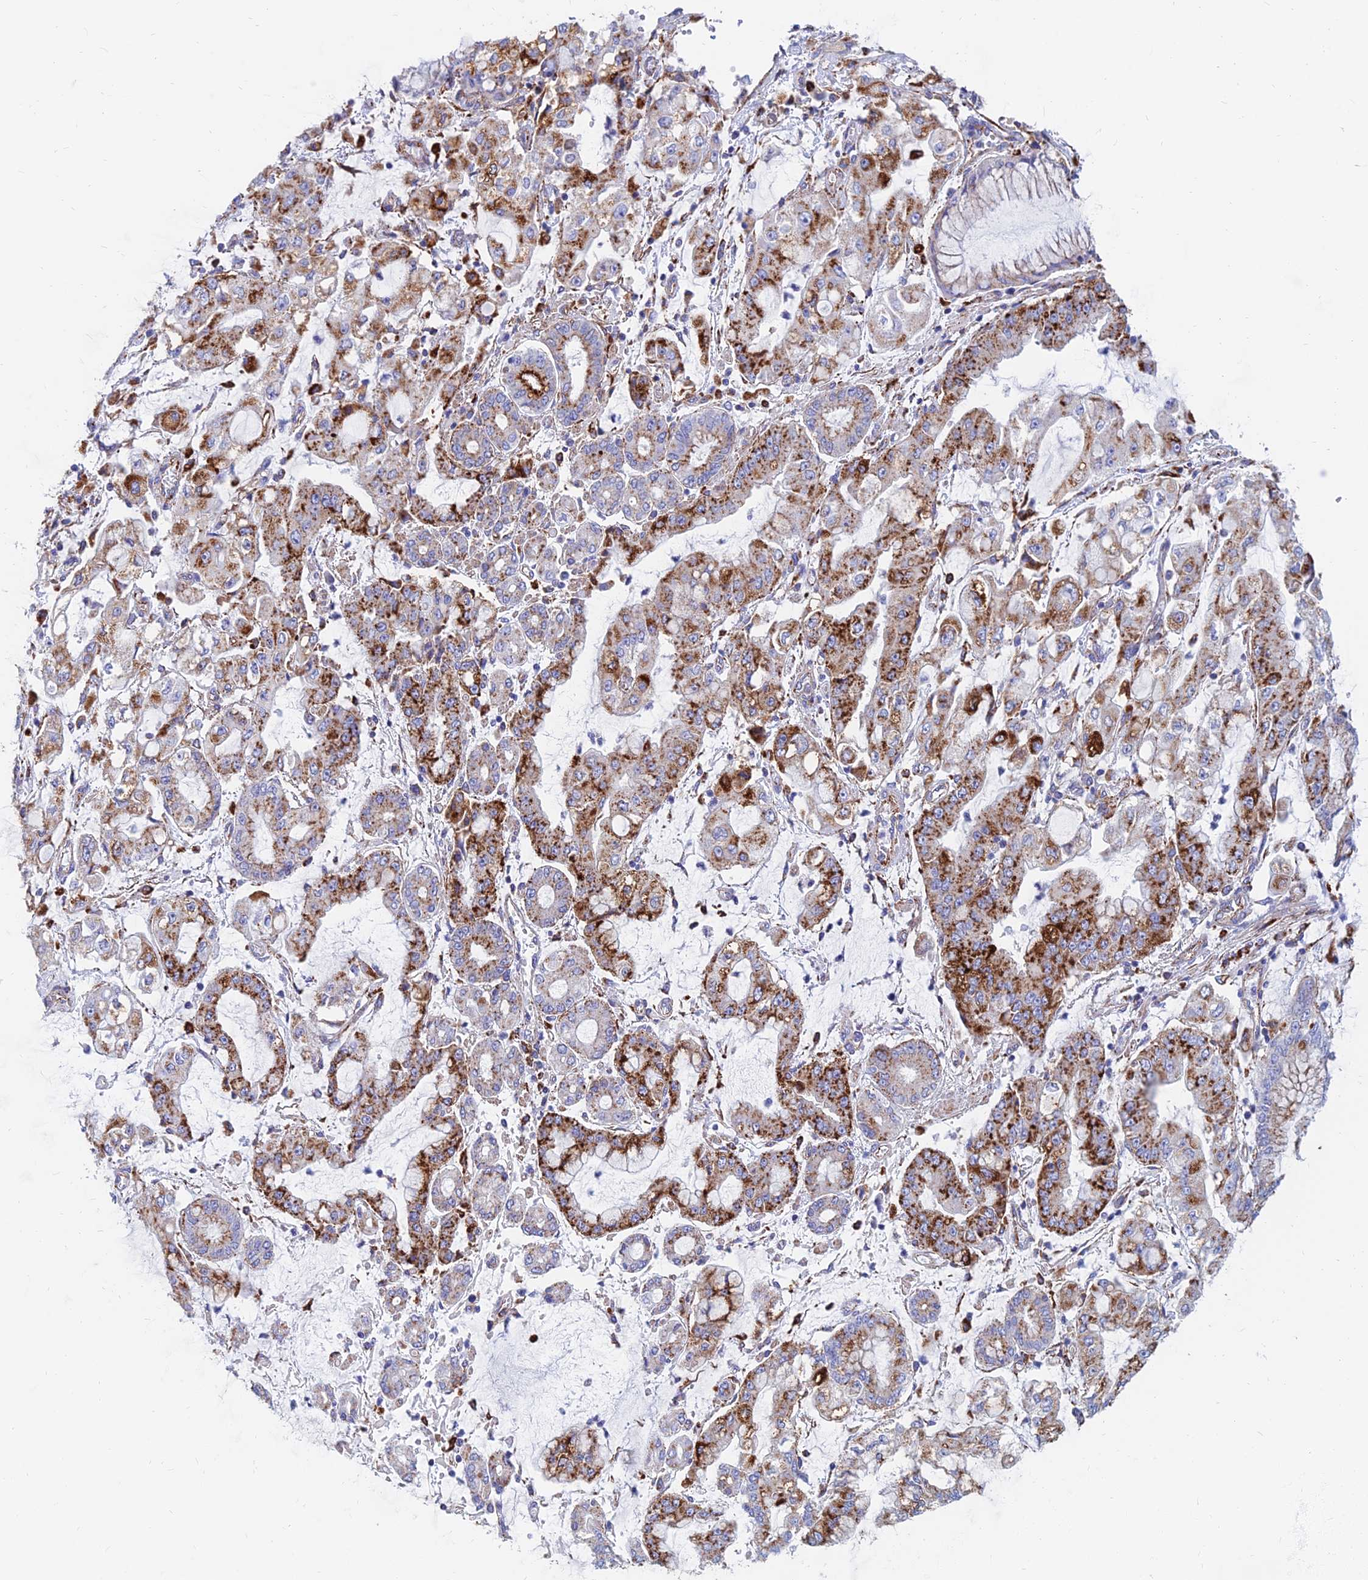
{"staining": {"intensity": "strong", "quantity": ">75%", "location": "cytoplasmic/membranous"}, "tissue": "stomach cancer", "cell_type": "Tumor cells", "image_type": "cancer", "snomed": [{"axis": "morphology", "description": "Adenocarcinoma, NOS"}, {"axis": "topography", "description": "Stomach"}], "caption": "Strong cytoplasmic/membranous protein positivity is identified in approximately >75% of tumor cells in stomach cancer (adenocarcinoma). The protein is shown in brown color, while the nuclei are stained blue.", "gene": "SPNS1", "patient": {"sex": "male", "age": 76}}